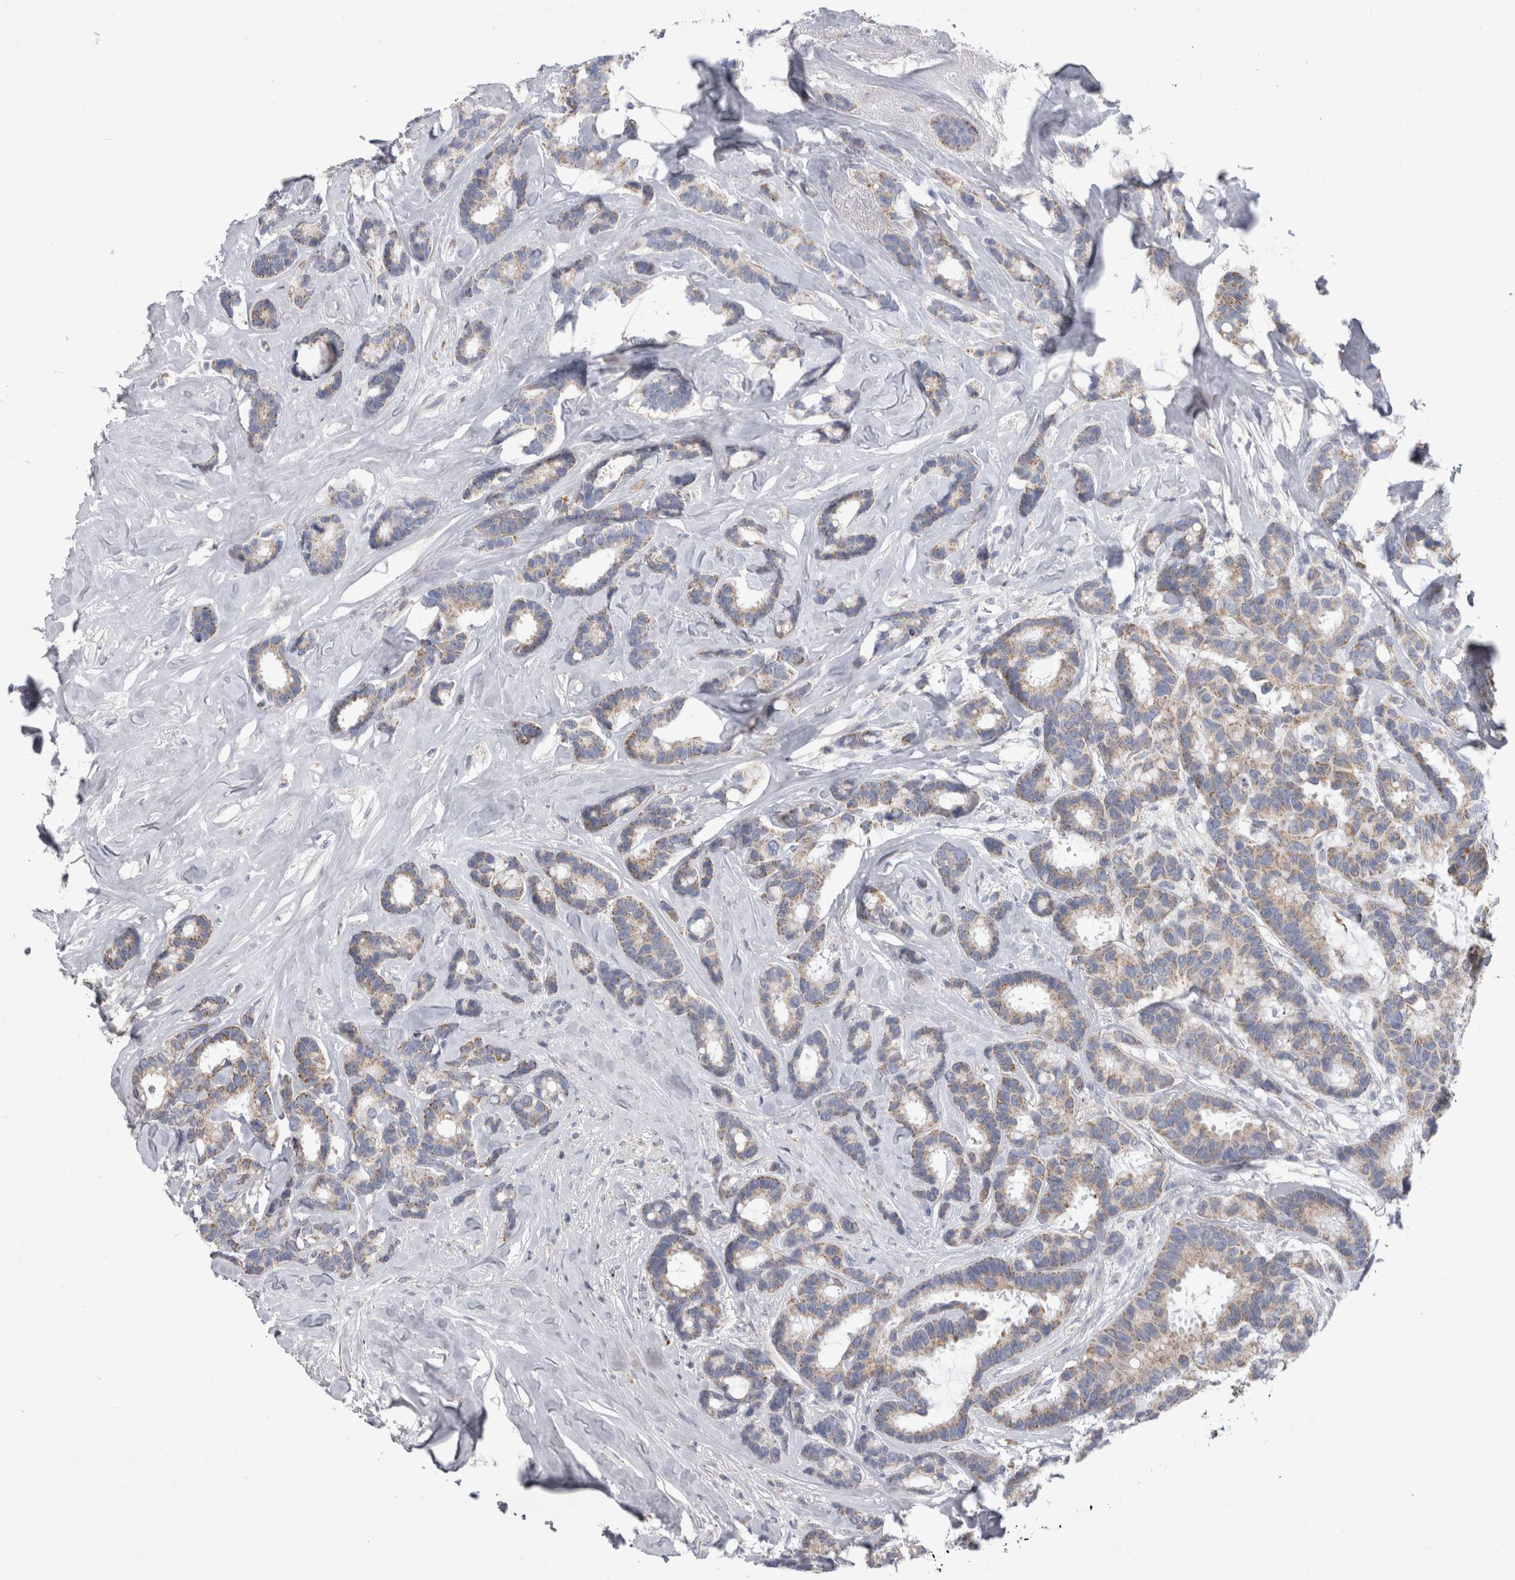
{"staining": {"intensity": "weak", "quantity": "25%-75%", "location": "cytoplasmic/membranous"}, "tissue": "breast cancer", "cell_type": "Tumor cells", "image_type": "cancer", "snomed": [{"axis": "morphology", "description": "Duct carcinoma"}, {"axis": "topography", "description": "Breast"}], "caption": "High-power microscopy captured an IHC micrograph of breast cancer (intraductal carcinoma), revealing weak cytoplasmic/membranous staining in about 25%-75% of tumor cells.", "gene": "HDHD3", "patient": {"sex": "female", "age": 87}}